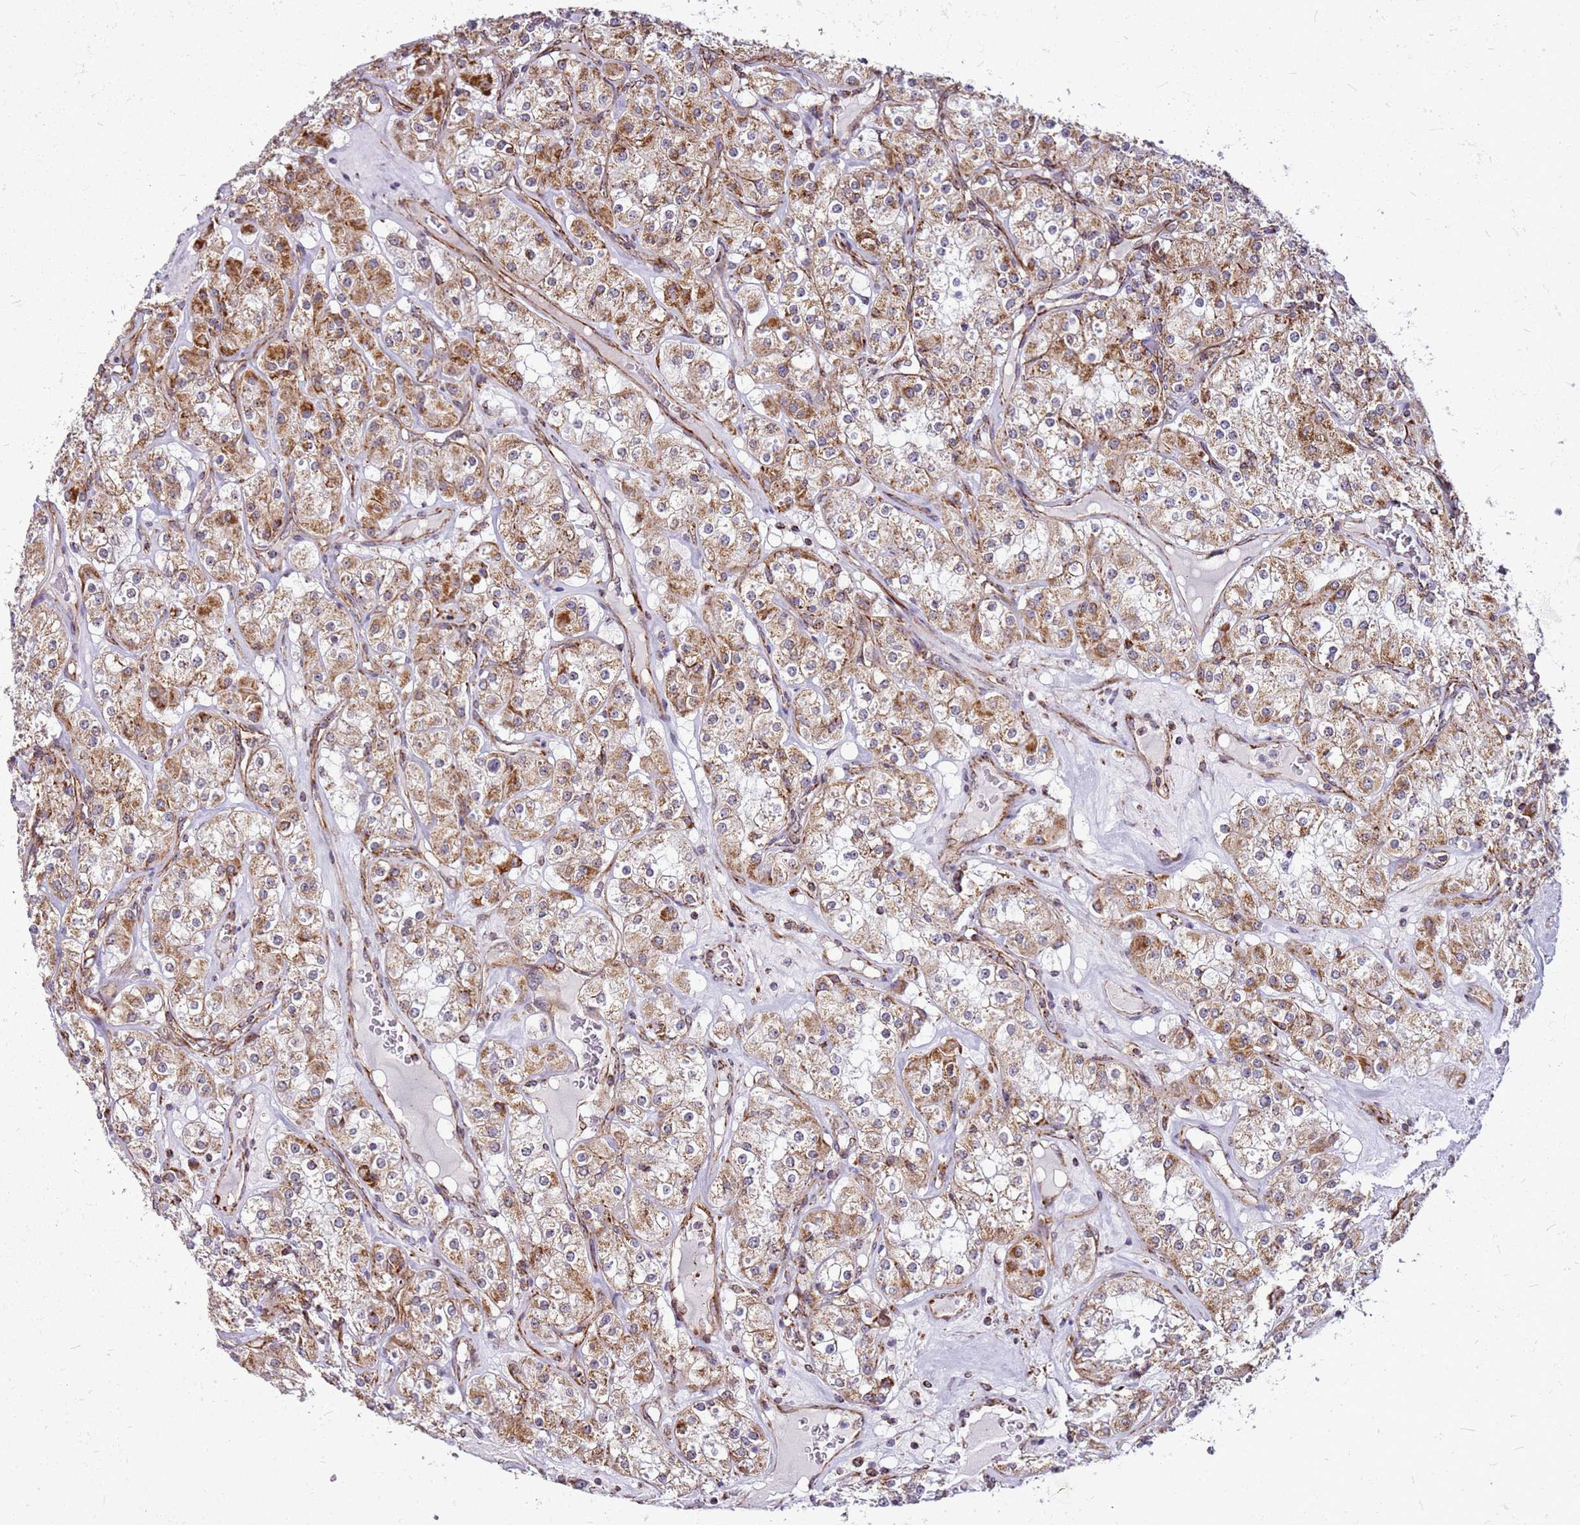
{"staining": {"intensity": "moderate", "quantity": ">75%", "location": "cytoplasmic/membranous"}, "tissue": "renal cancer", "cell_type": "Tumor cells", "image_type": "cancer", "snomed": [{"axis": "morphology", "description": "Adenocarcinoma, NOS"}, {"axis": "topography", "description": "Kidney"}], "caption": "Tumor cells reveal moderate cytoplasmic/membranous staining in about >75% of cells in renal cancer (adenocarcinoma).", "gene": "OR51T1", "patient": {"sex": "male", "age": 77}}